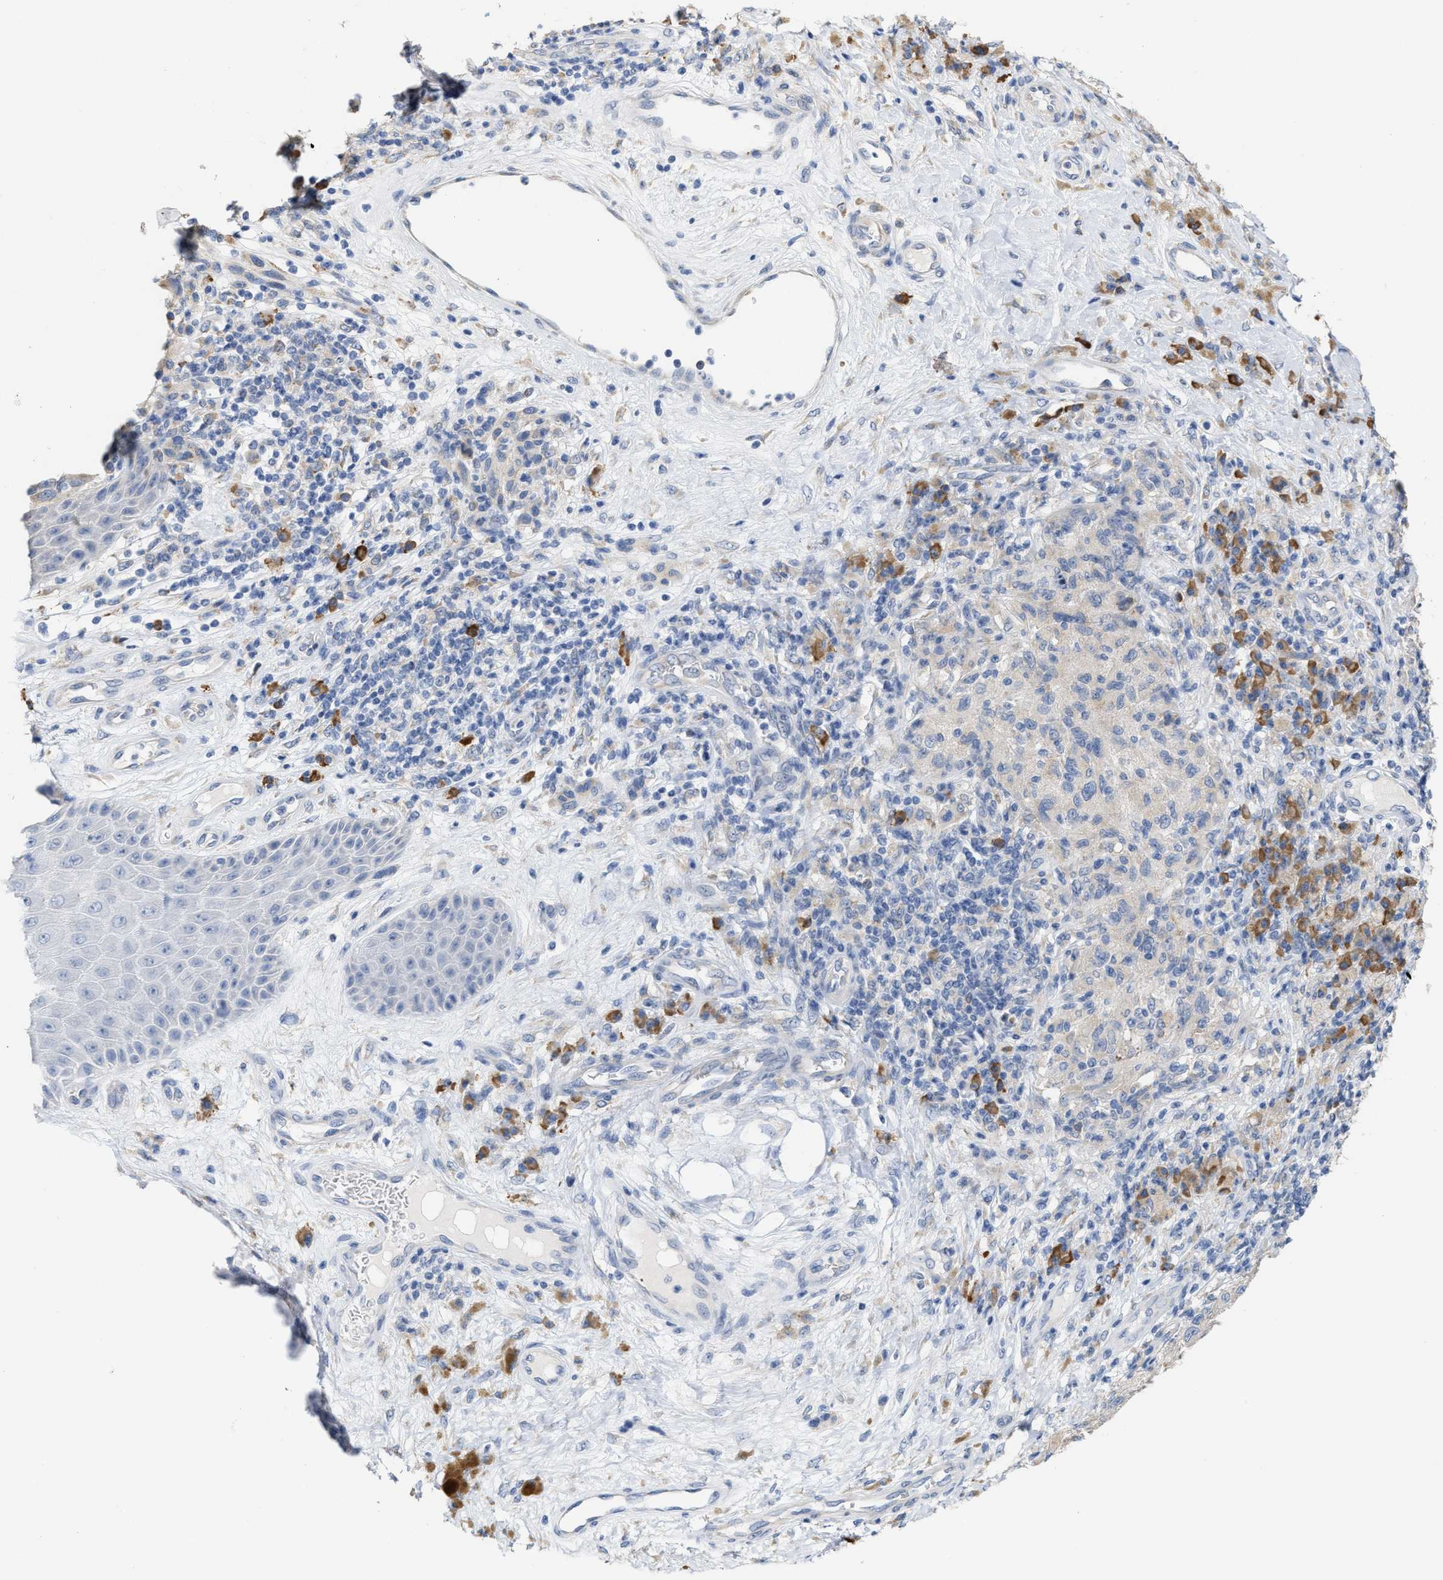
{"staining": {"intensity": "negative", "quantity": "none", "location": "none"}, "tissue": "melanoma", "cell_type": "Tumor cells", "image_type": "cancer", "snomed": [{"axis": "morphology", "description": "Malignant melanoma, NOS"}, {"axis": "topography", "description": "Skin"}], "caption": "An IHC image of melanoma is shown. There is no staining in tumor cells of melanoma.", "gene": "RYR2", "patient": {"sex": "female", "age": 73}}